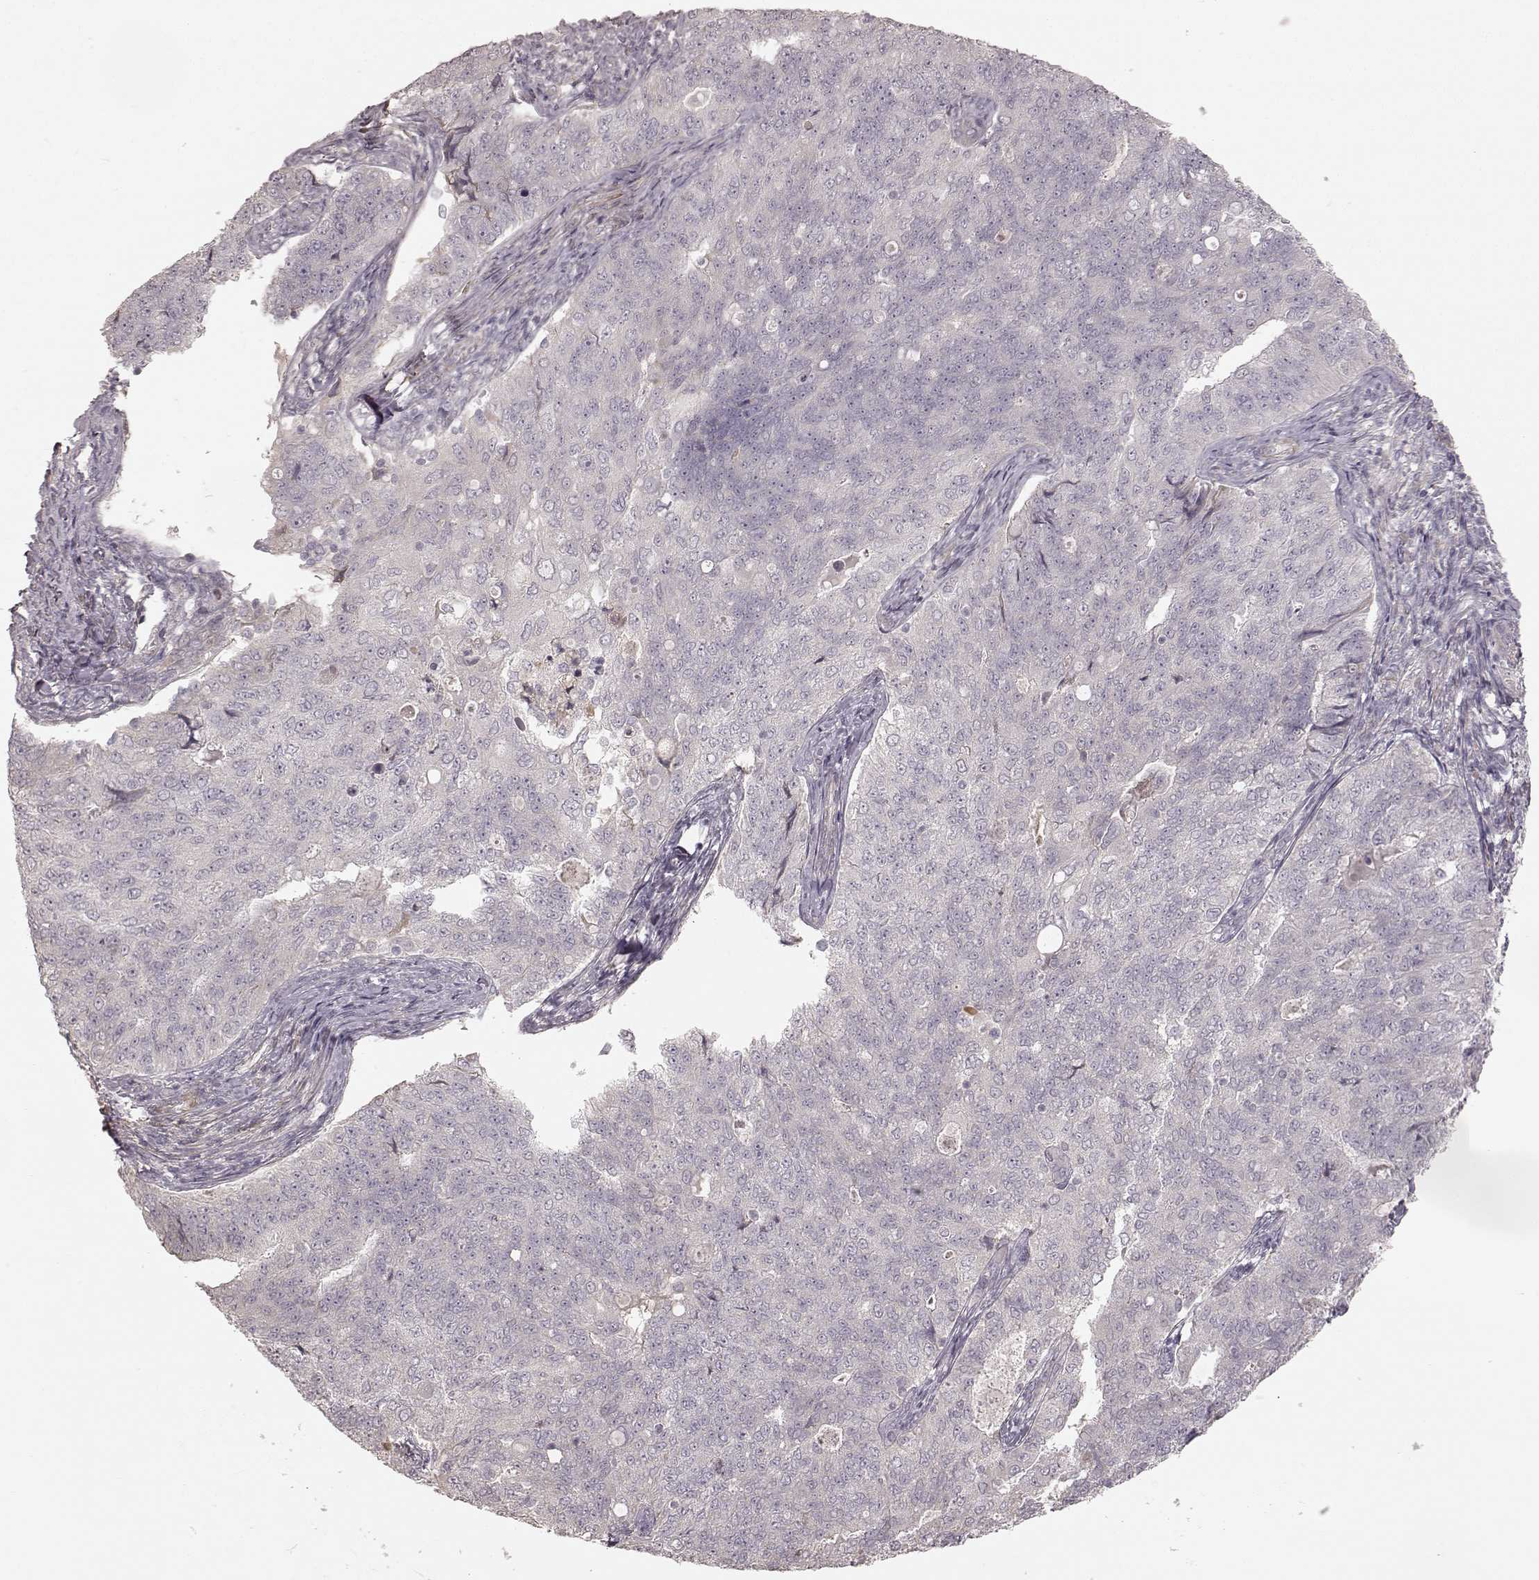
{"staining": {"intensity": "negative", "quantity": "none", "location": "none"}, "tissue": "endometrial cancer", "cell_type": "Tumor cells", "image_type": "cancer", "snomed": [{"axis": "morphology", "description": "Adenocarcinoma, NOS"}, {"axis": "topography", "description": "Endometrium"}], "caption": "IHC of endometrial cancer (adenocarcinoma) exhibits no positivity in tumor cells. The staining is performed using DAB brown chromogen with nuclei counter-stained in using hematoxylin.", "gene": "KCNJ9", "patient": {"sex": "female", "age": 43}}